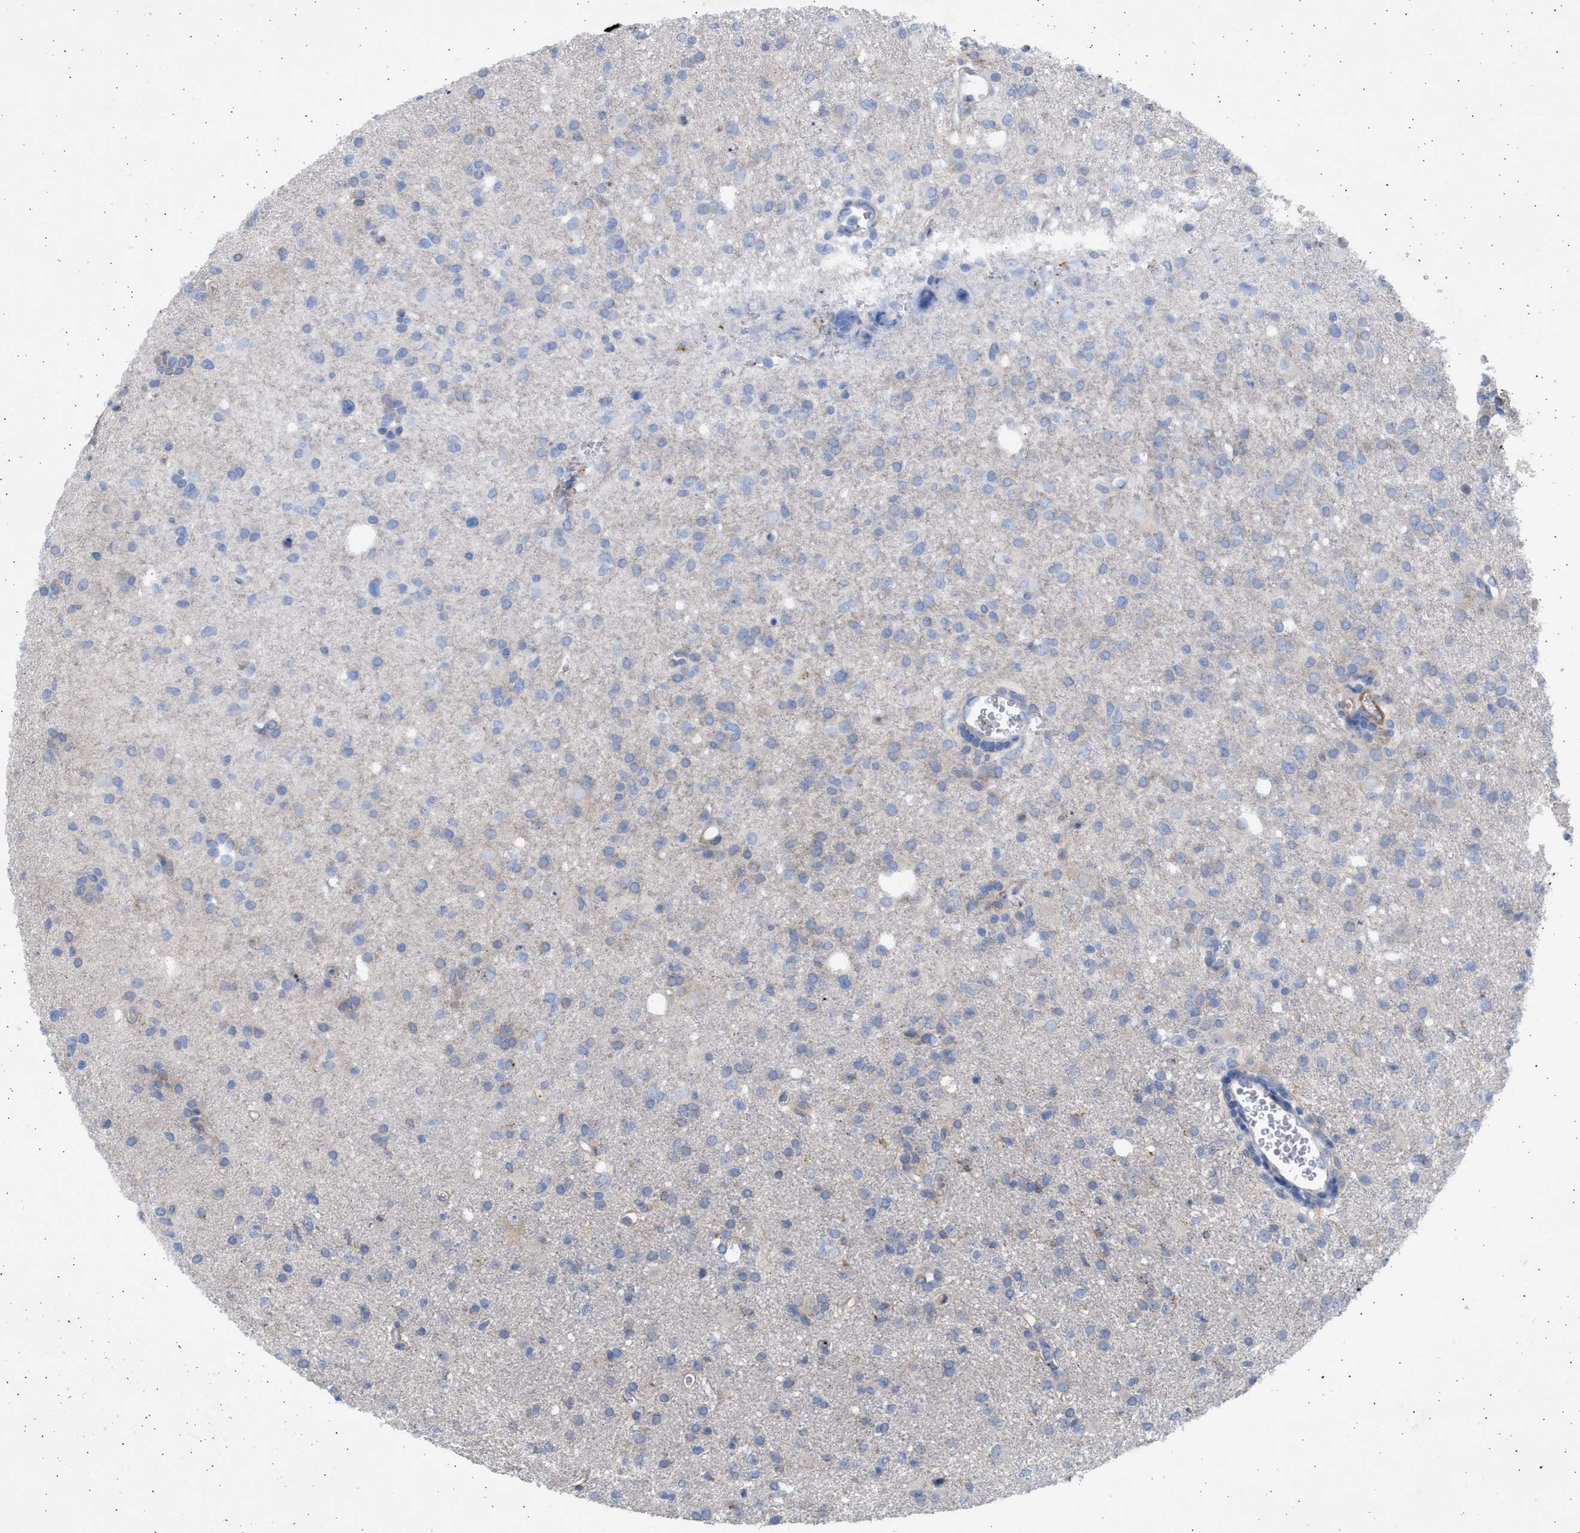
{"staining": {"intensity": "negative", "quantity": "none", "location": "none"}, "tissue": "glioma", "cell_type": "Tumor cells", "image_type": "cancer", "snomed": [{"axis": "morphology", "description": "Glioma, malignant, High grade"}, {"axis": "topography", "description": "Brain"}], "caption": "This is a photomicrograph of IHC staining of high-grade glioma (malignant), which shows no expression in tumor cells.", "gene": "NBR1", "patient": {"sex": "female", "age": 57}}